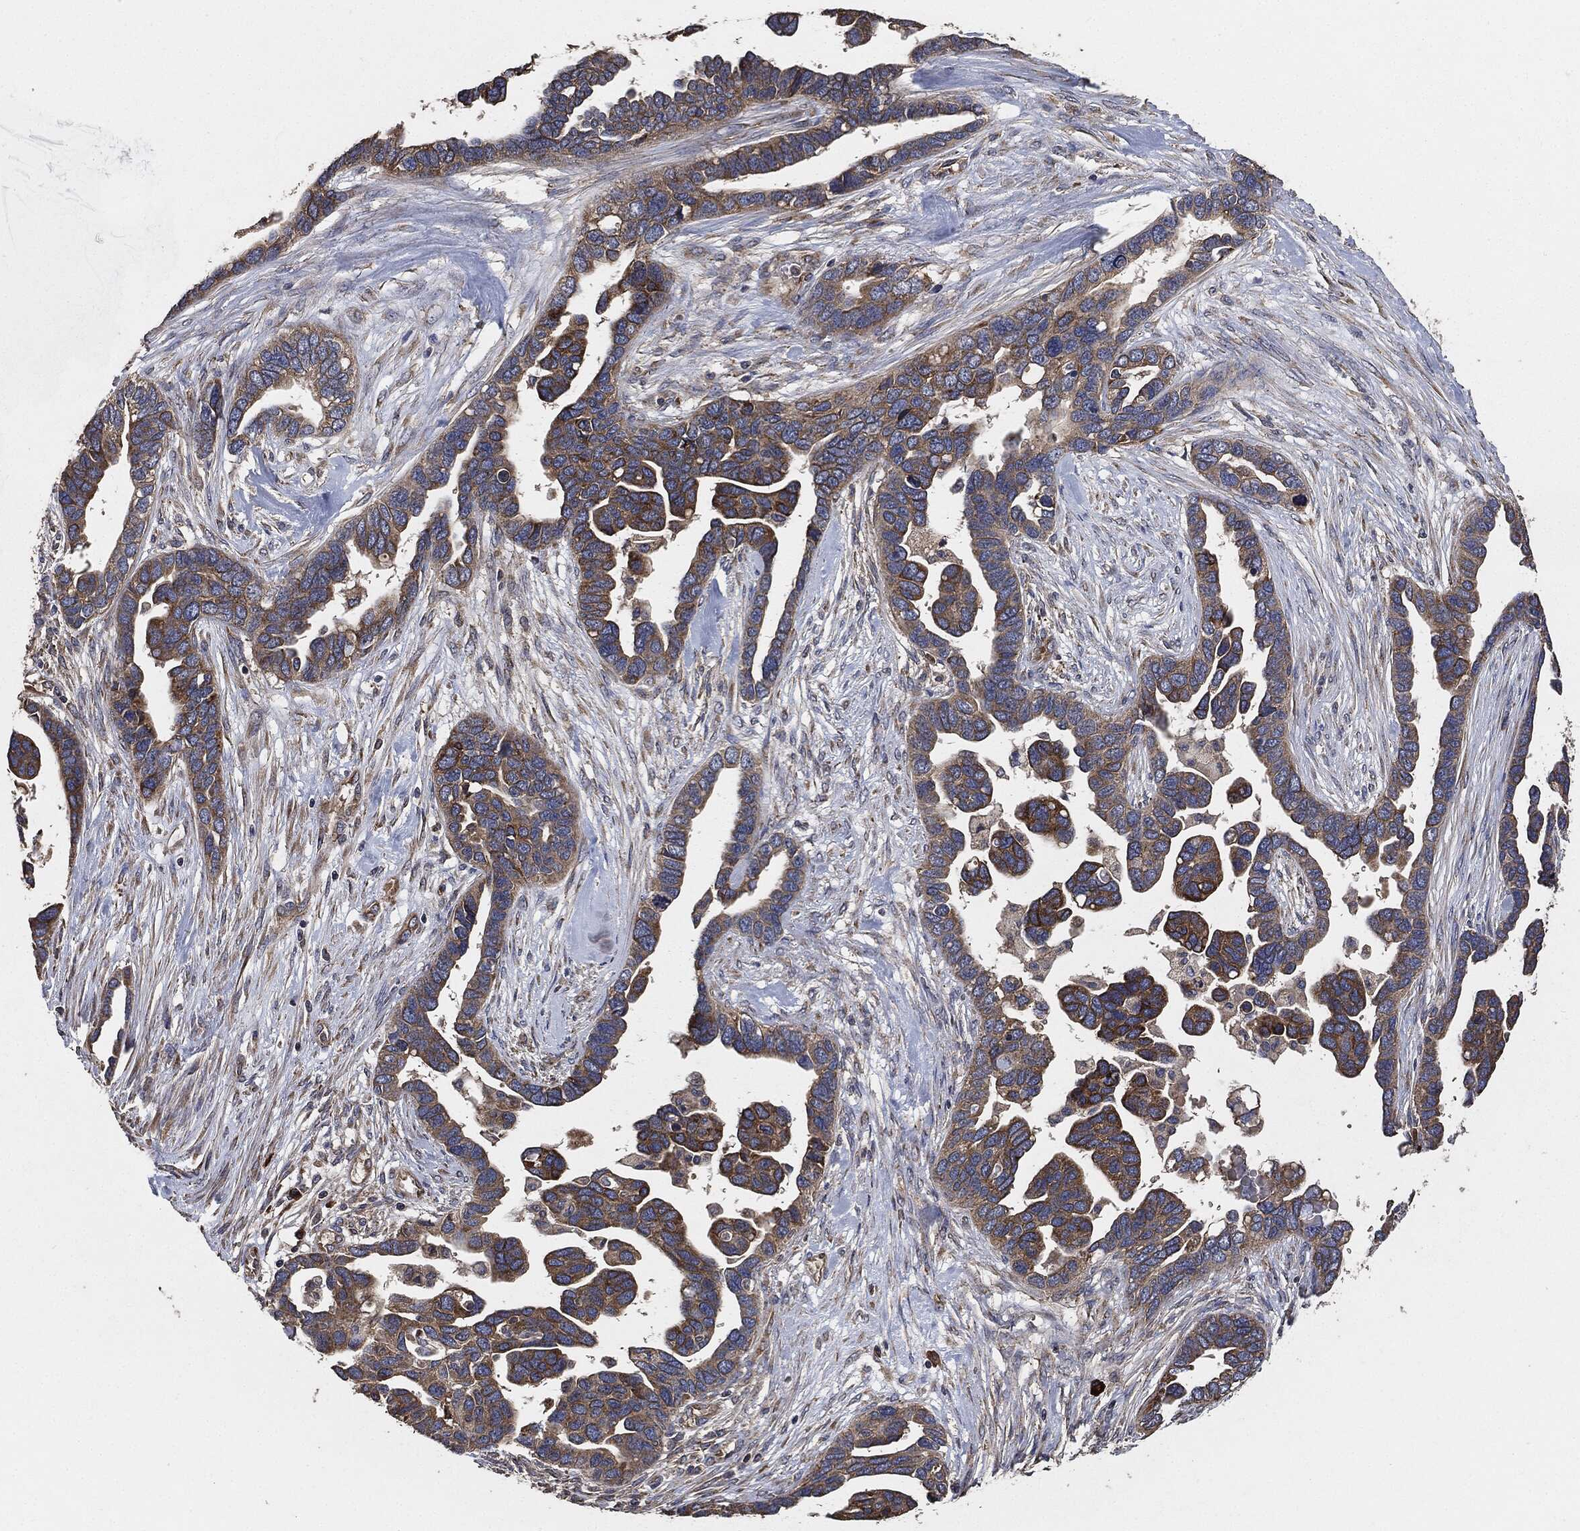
{"staining": {"intensity": "strong", "quantity": "25%-75%", "location": "cytoplasmic/membranous"}, "tissue": "ovarian cancer", "cell_type": "Tumor cells", "image_type": "cancer", "snomed": [{"axis": "morphology", "description": "Cystadenocarcinoma, serous, NOS"}, {"axis": "topography", "description": "Ovary"}], "caption": "Immunohistochemical staining of serous cystadenocarcinoma (ovarian) reveals high levels of strong cytoplasmic/membranous protein expression in approximately 25%-75% of tumor cells.", "gene": "STK3", "patient": {"sex": "female", "age": 54}}